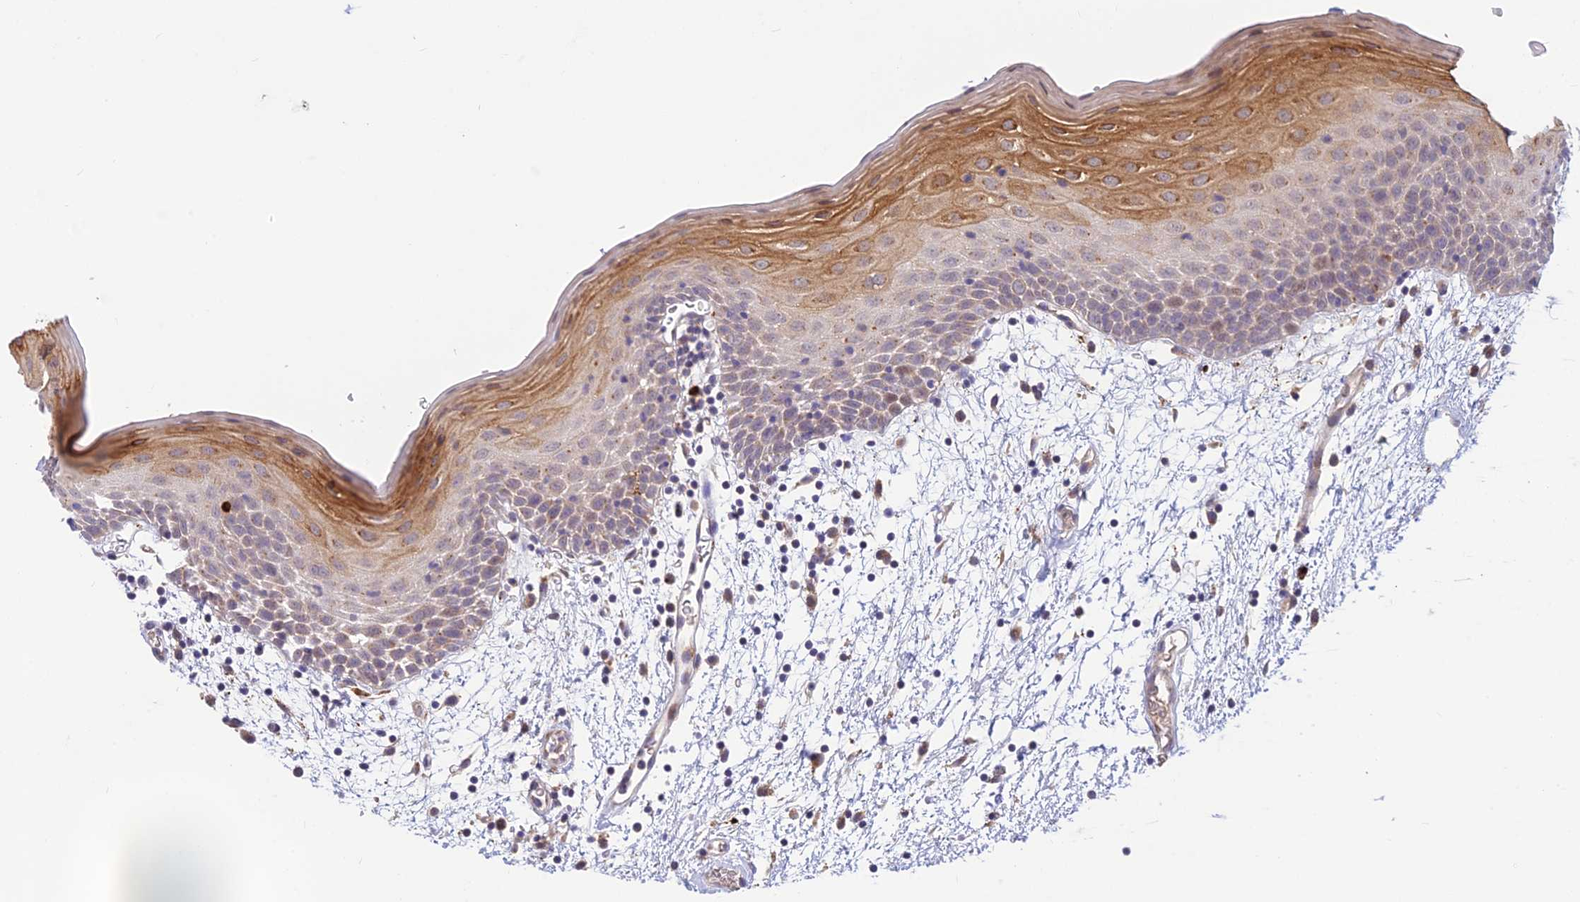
{"staining": {"intensity": "moderate", "quantity": "25%-75%", "location": "cytoplasmic/membranous"}, "tissue": "oral mucosa", "cell_type": "Squamous epithelial cells", "image_type": "normal", "snomed": [{"axis": "morphology", "description": "Normal tissue, NOS"}, {"axis": "topography", "description": "Skeletal muscle"}, {"axis": "topography", "description": "Oral tissue"}, {"axis": "topography", "description": "Salivary gland"}, {"axis": "topography", "description": "Peripheral nerve tissue"}], "caption": "High-power microscopy captured an IHC image of unremarkable oral mucosa, revealing moderate cytoplasmic/membranous staining in approximately 25%-75% of squamous epithelial cells.", "gene": "ASPDH", "patient": {"sex": "male", "age": 54}}